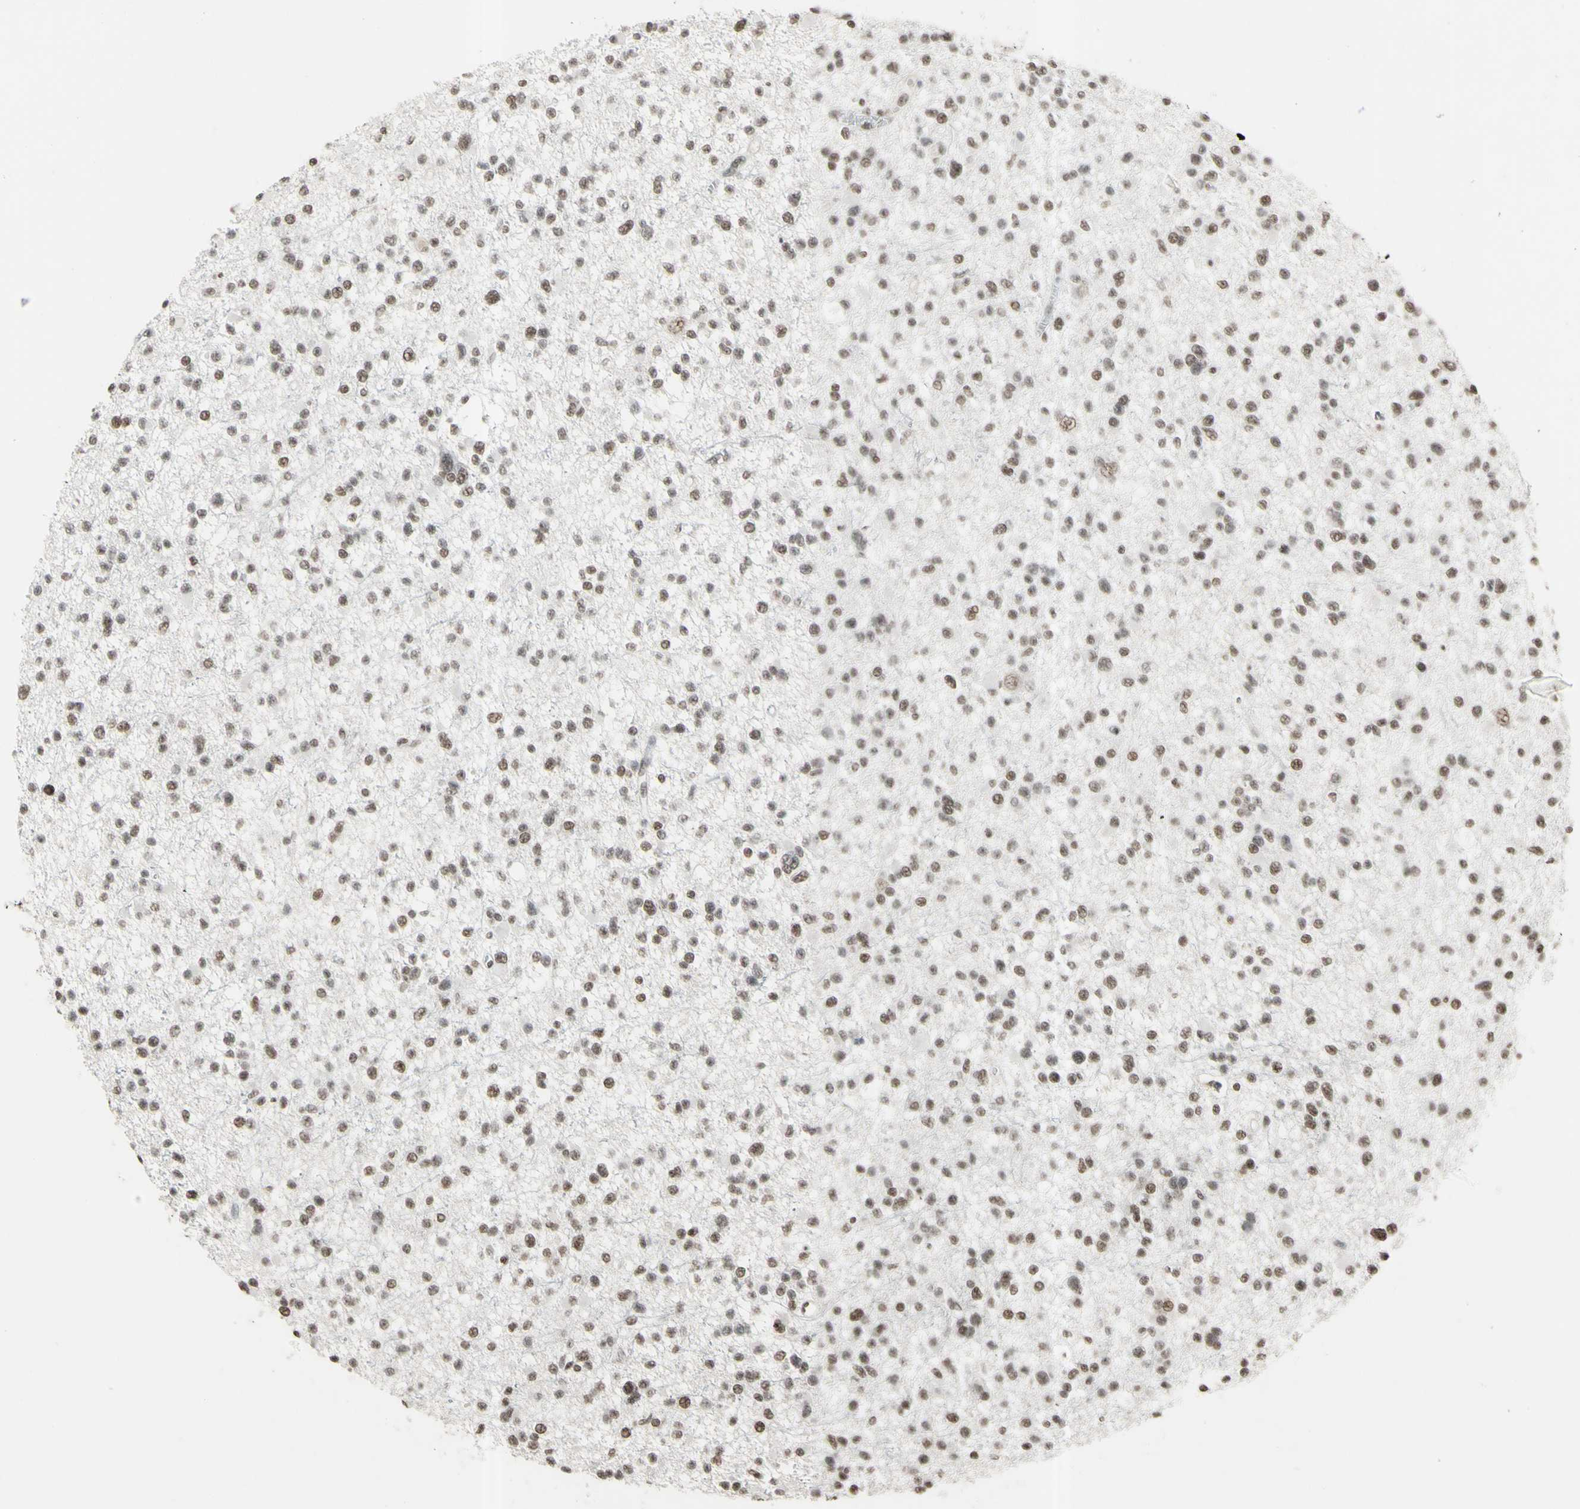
{"staining": {"intensity": "weak", "quantity": ">75%", "location": "nuclear"}, "tissue": "glioma", "cell_type": "Tumor cells", "image_type": "cancer", "snomed": [{"axis": "morphology", "description": "Glioma, malignant, Low grade"}, {"axis": "topography", "description": "Brain"}], "caption": "Immunohistochemical staining of human glioma reveals low levels of weak nuclear staining in approximately >75% of tumor cells.", "gene": "TRIM28", "patient": {"sex": "female", "age": 22}}